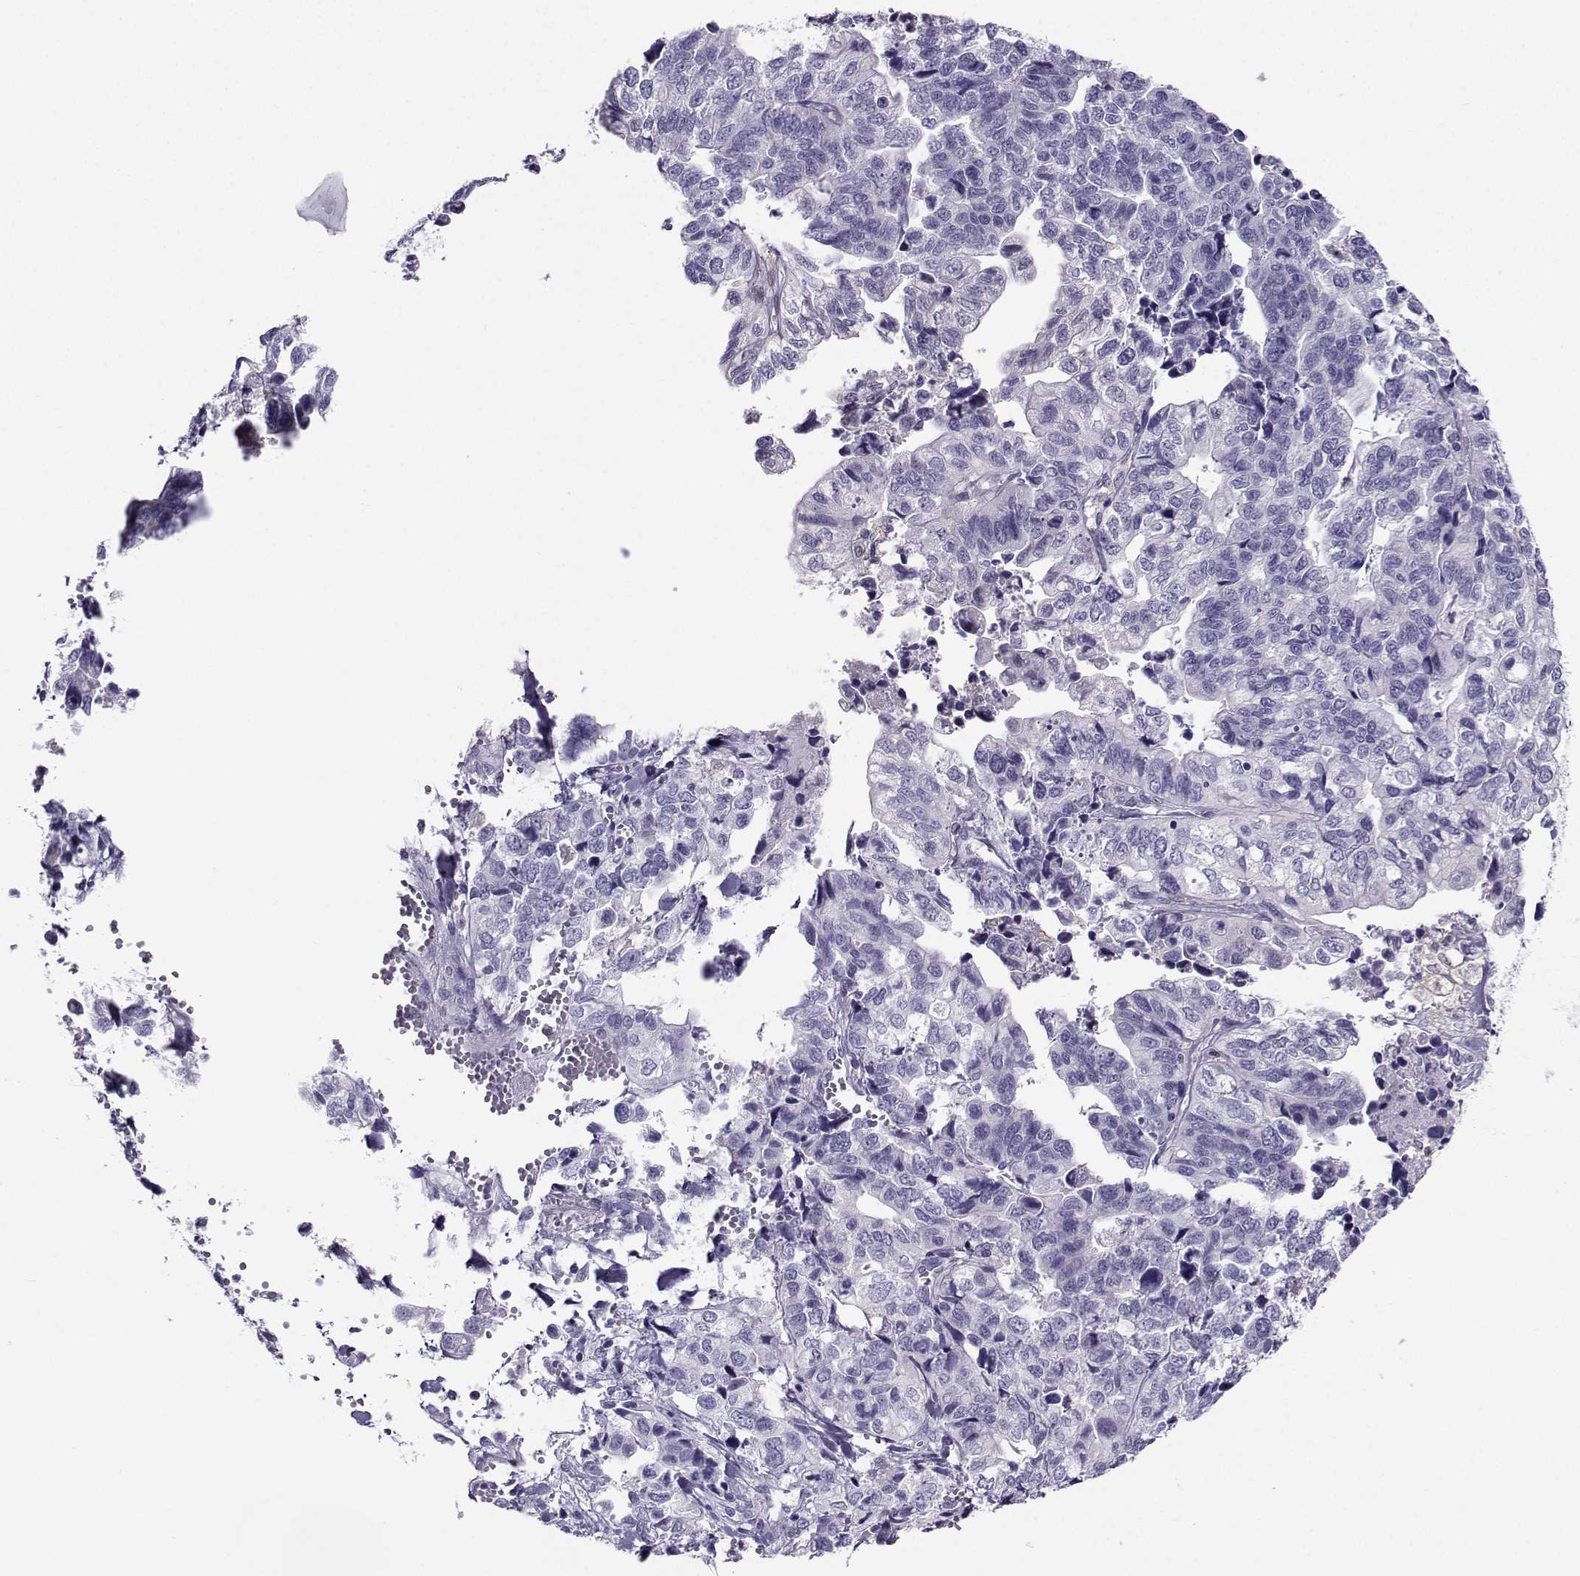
{"staining": {"intensity": "negative", "quantity": "none", "location": "none"}, "tissue": "stomach cancer", "cell_type": "Tumor cells", "image_type": "cancer", "snomed": [{"axis": "morphology", "description": "Adenocarcinoma, NOS"}, {"axis": "topography", "description": "Stomach, upper"}], "caption": "High magnification brightfield microscopy of adenocarcinoma (stomach) stained with DAB (brown) and counterstained with hematoxylin (blue): tumor cells show no significant staining.", "gene": "PGK1", "patient": {"sex": "female", "age": 67}}